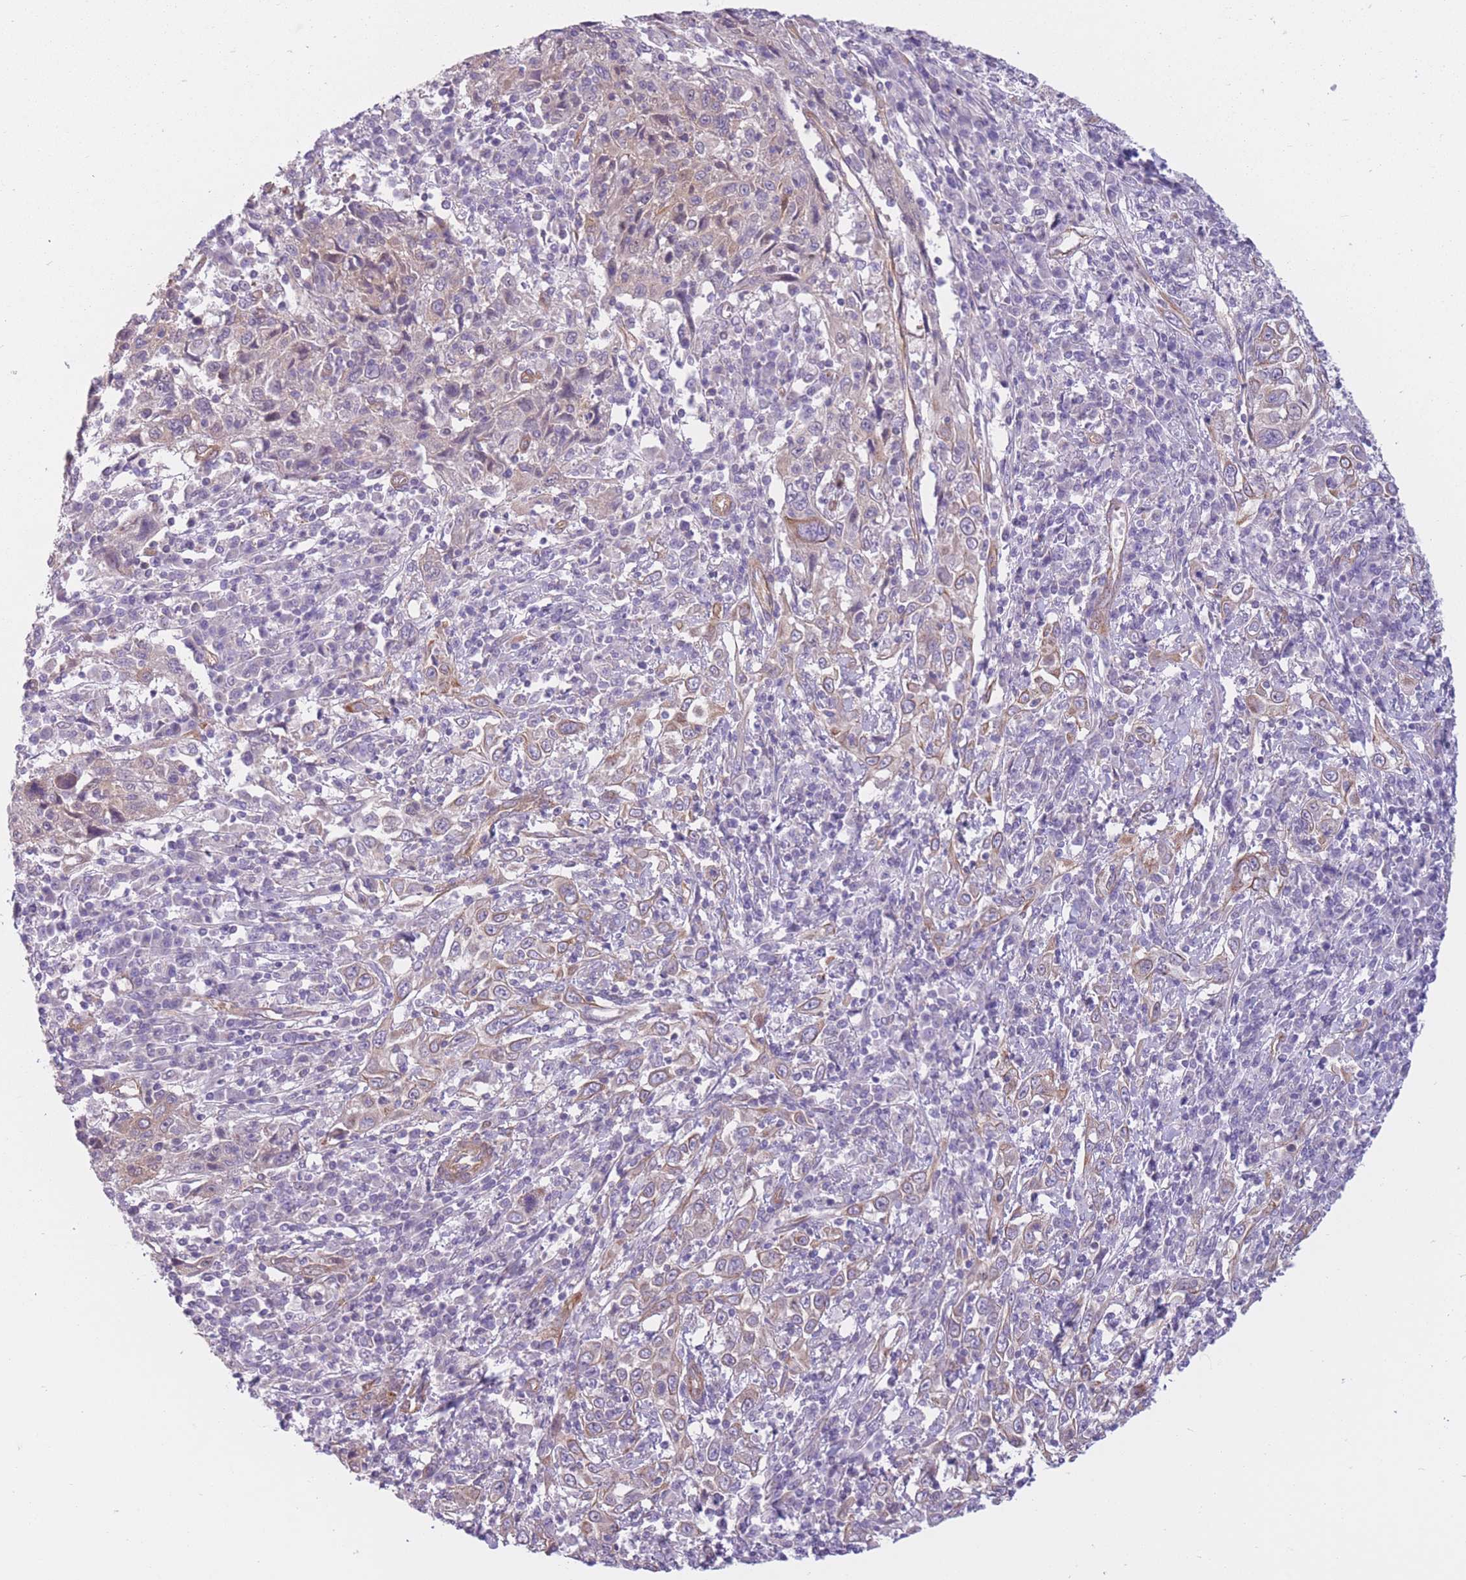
{"staining": {"intensity": "weak", "quantity": "<25%", "location": "cytoplasmic/membranous"}, "tissue": "cervical cancer", "cell_type": "Tumor cells", "image_type": "cancer", "snomed": [{"axis": "morphology", "description": "Squamous cell carcinoma, NOS"}, {"axis": "topography", "description": "Cervix"}], "caption": "IHC micrograph of neoplastic tissue: cervical squamous cell carcinoma stained with DAB (3,3'-diaminobenzidine) exhibits no significant protein staining in tumor cells.", "gene": "SERPINB3", "patient": {"sex": "female", "age": 46}}